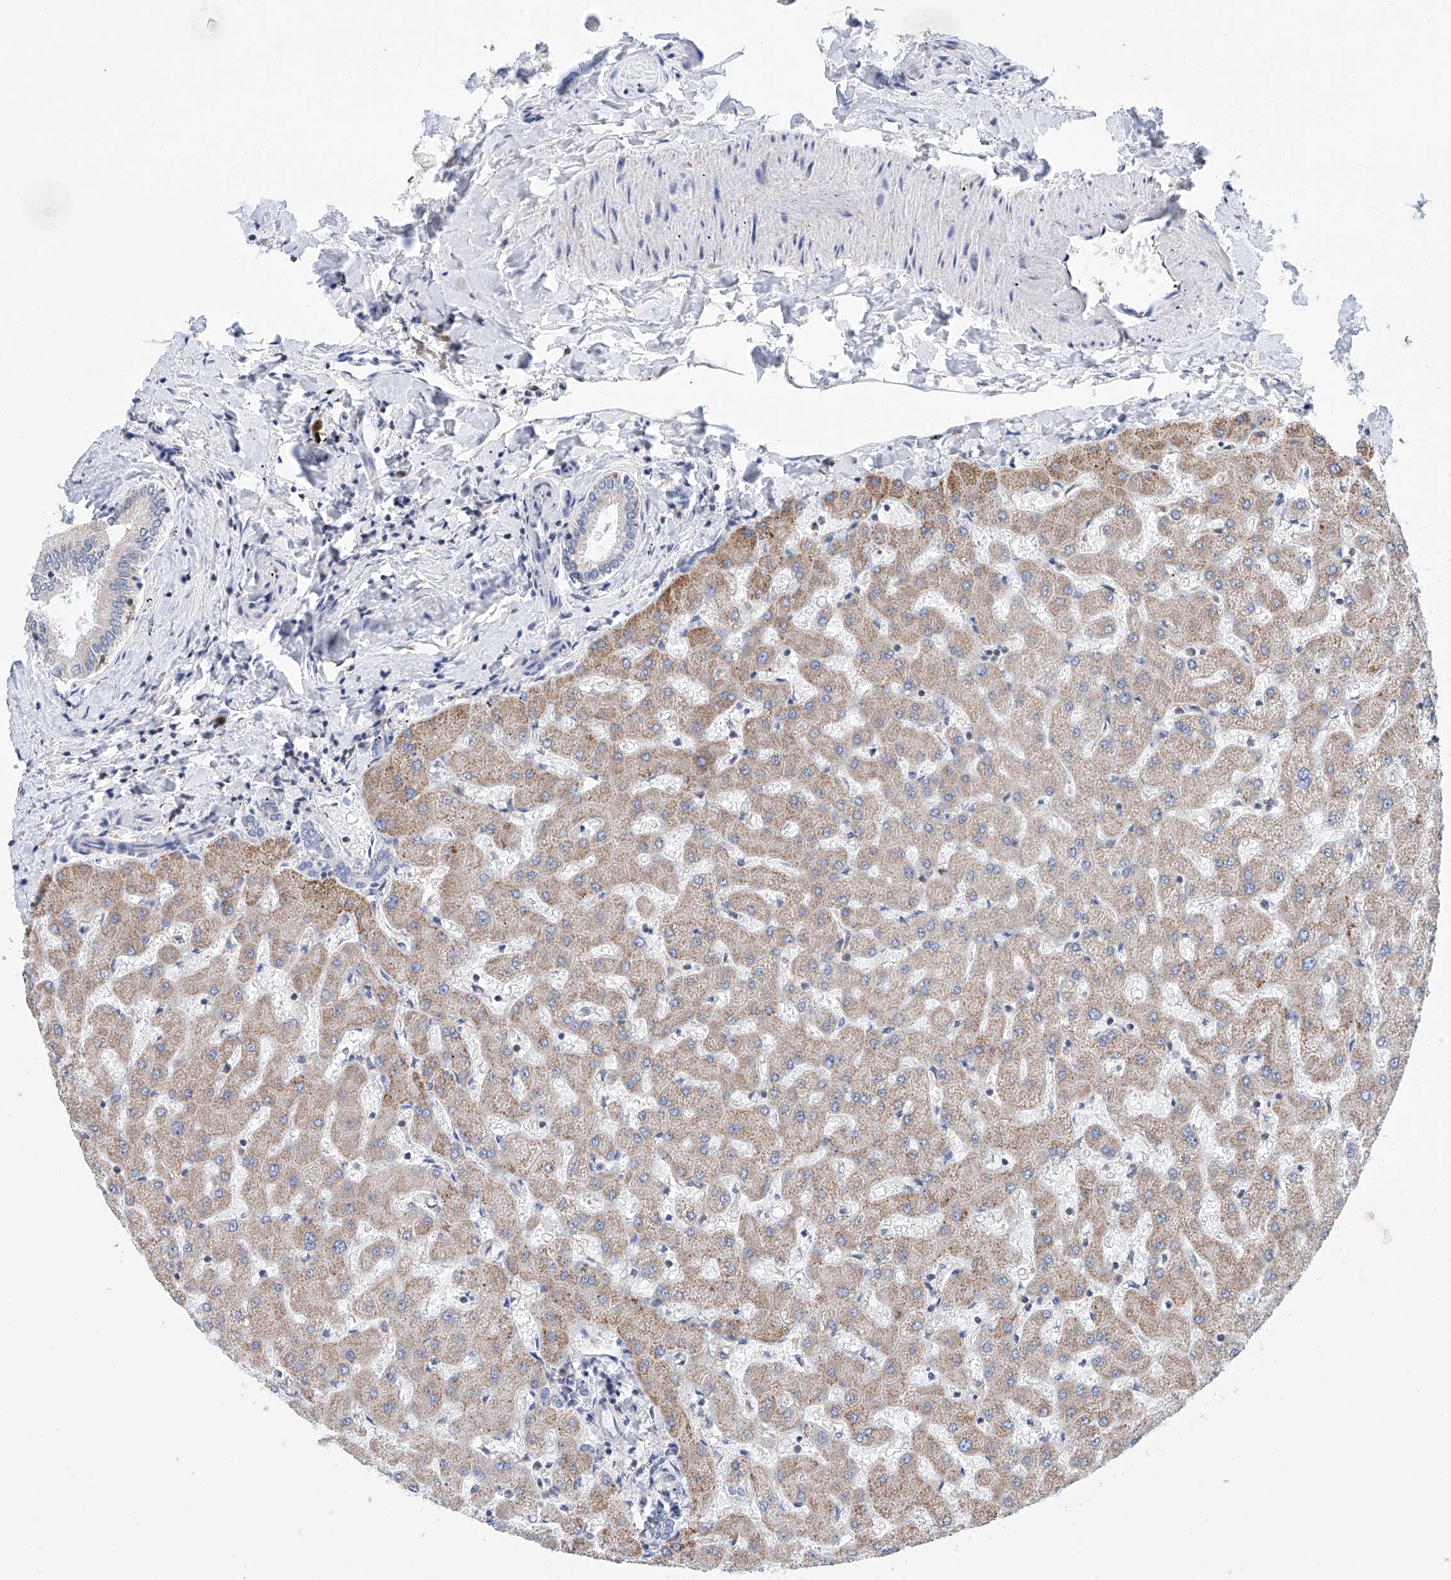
{"staining": {"intensity": "negative", "quantity": "none", "location": "none"}, "tissue": "liver", "cell_type": "Cholangiocytes", "image_type": "normal", "snomed": [{"axis": "morphology", "description": "Normal tissue, NOS"}, {"axis": "topography", "description": "Liver"}], "caption": "A high-resolution photomicrograph shows immunohistochemistry (IHC) staining of benign liver, which shows no significant expression in cholangiocytes.", "gene": "MAD2L1", "patient": {"sex": "female", "age": 63}}